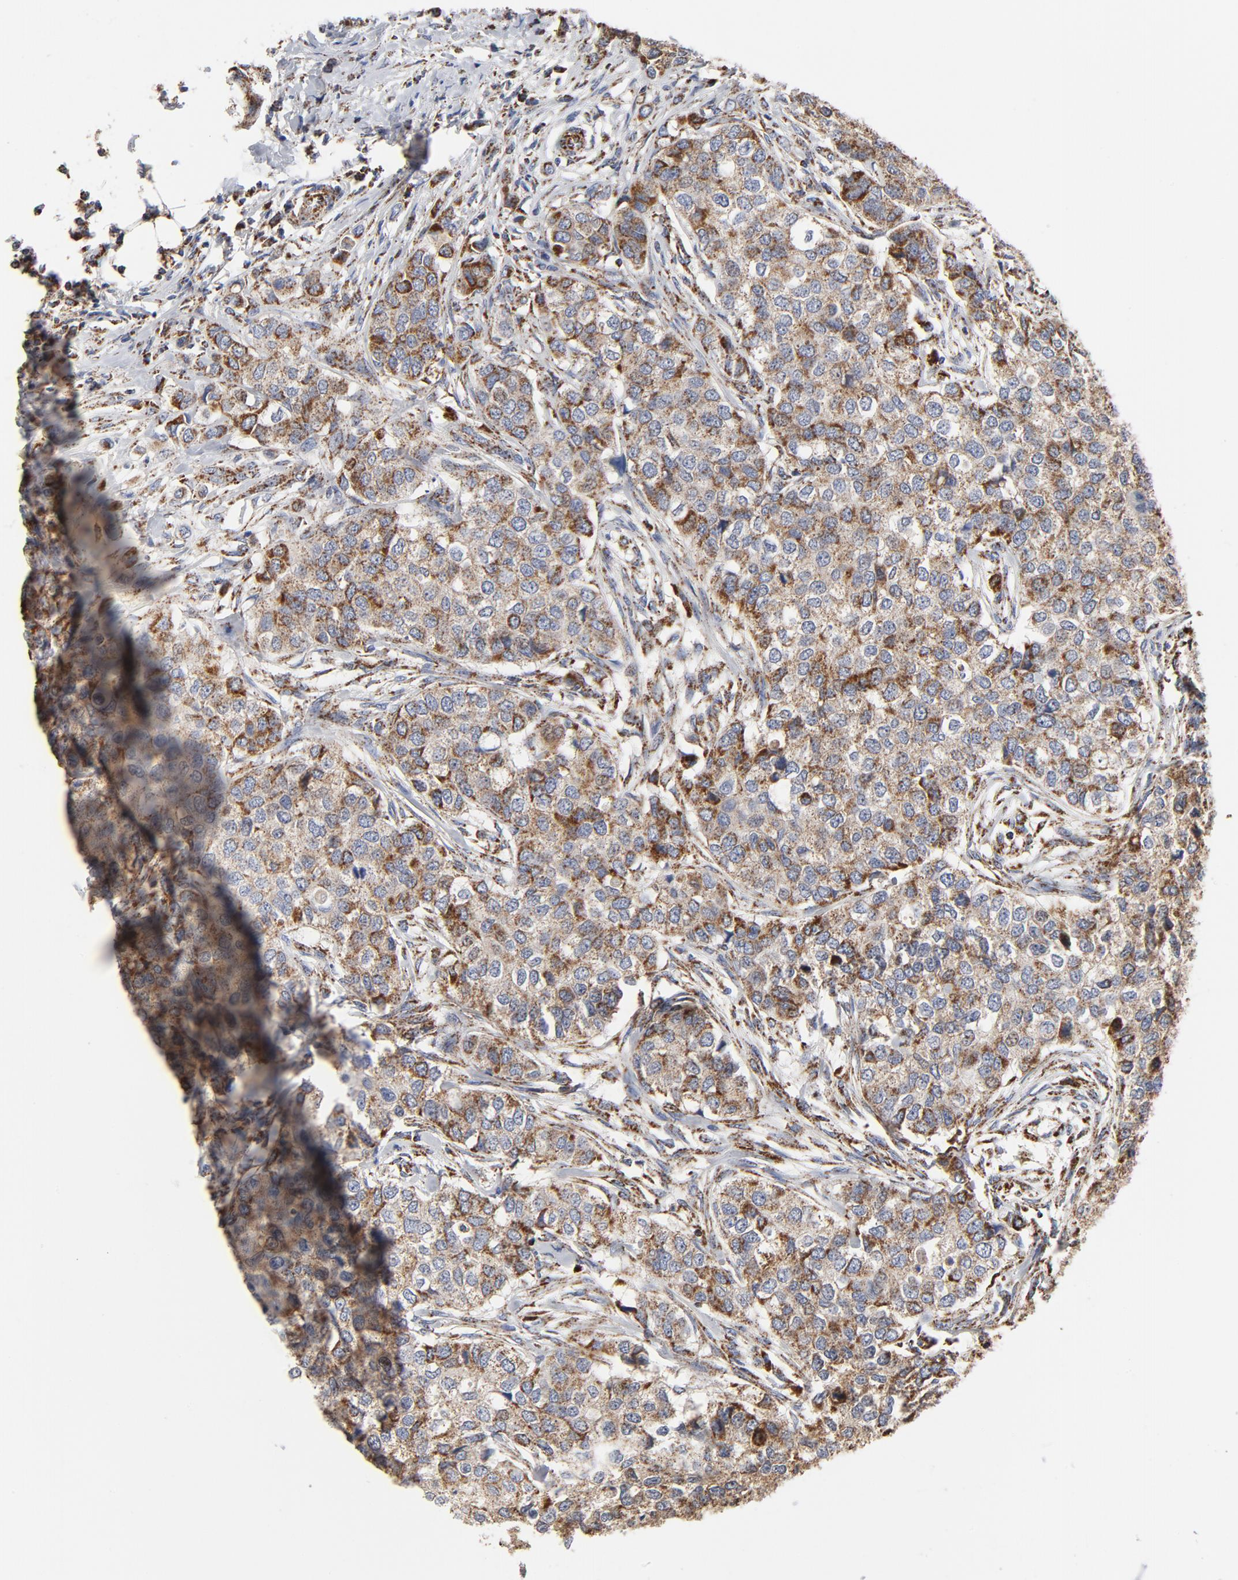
{"staining": {"intensity": "moderate", "quantity": ">75%", "location": "cytoplasmic/membranous"}, "tissue": "breast cancer", "cell_type": "Tumor cells", "image_type": "cancer", "snomed": [{"axis": "morphology", "description": "Normal tissue, NOS"}, {"axis": "morphology", "description": "Duct carcinoma"}, {"axis": "topography", "description": "Breast"}], "caption": "Human intraductal carcinoma (breast) stained with a protein marker demonstrates moderate staining in tumor cells.", "gene": "NDUFV2", "patient": {"sex": "female", "age": 49}}